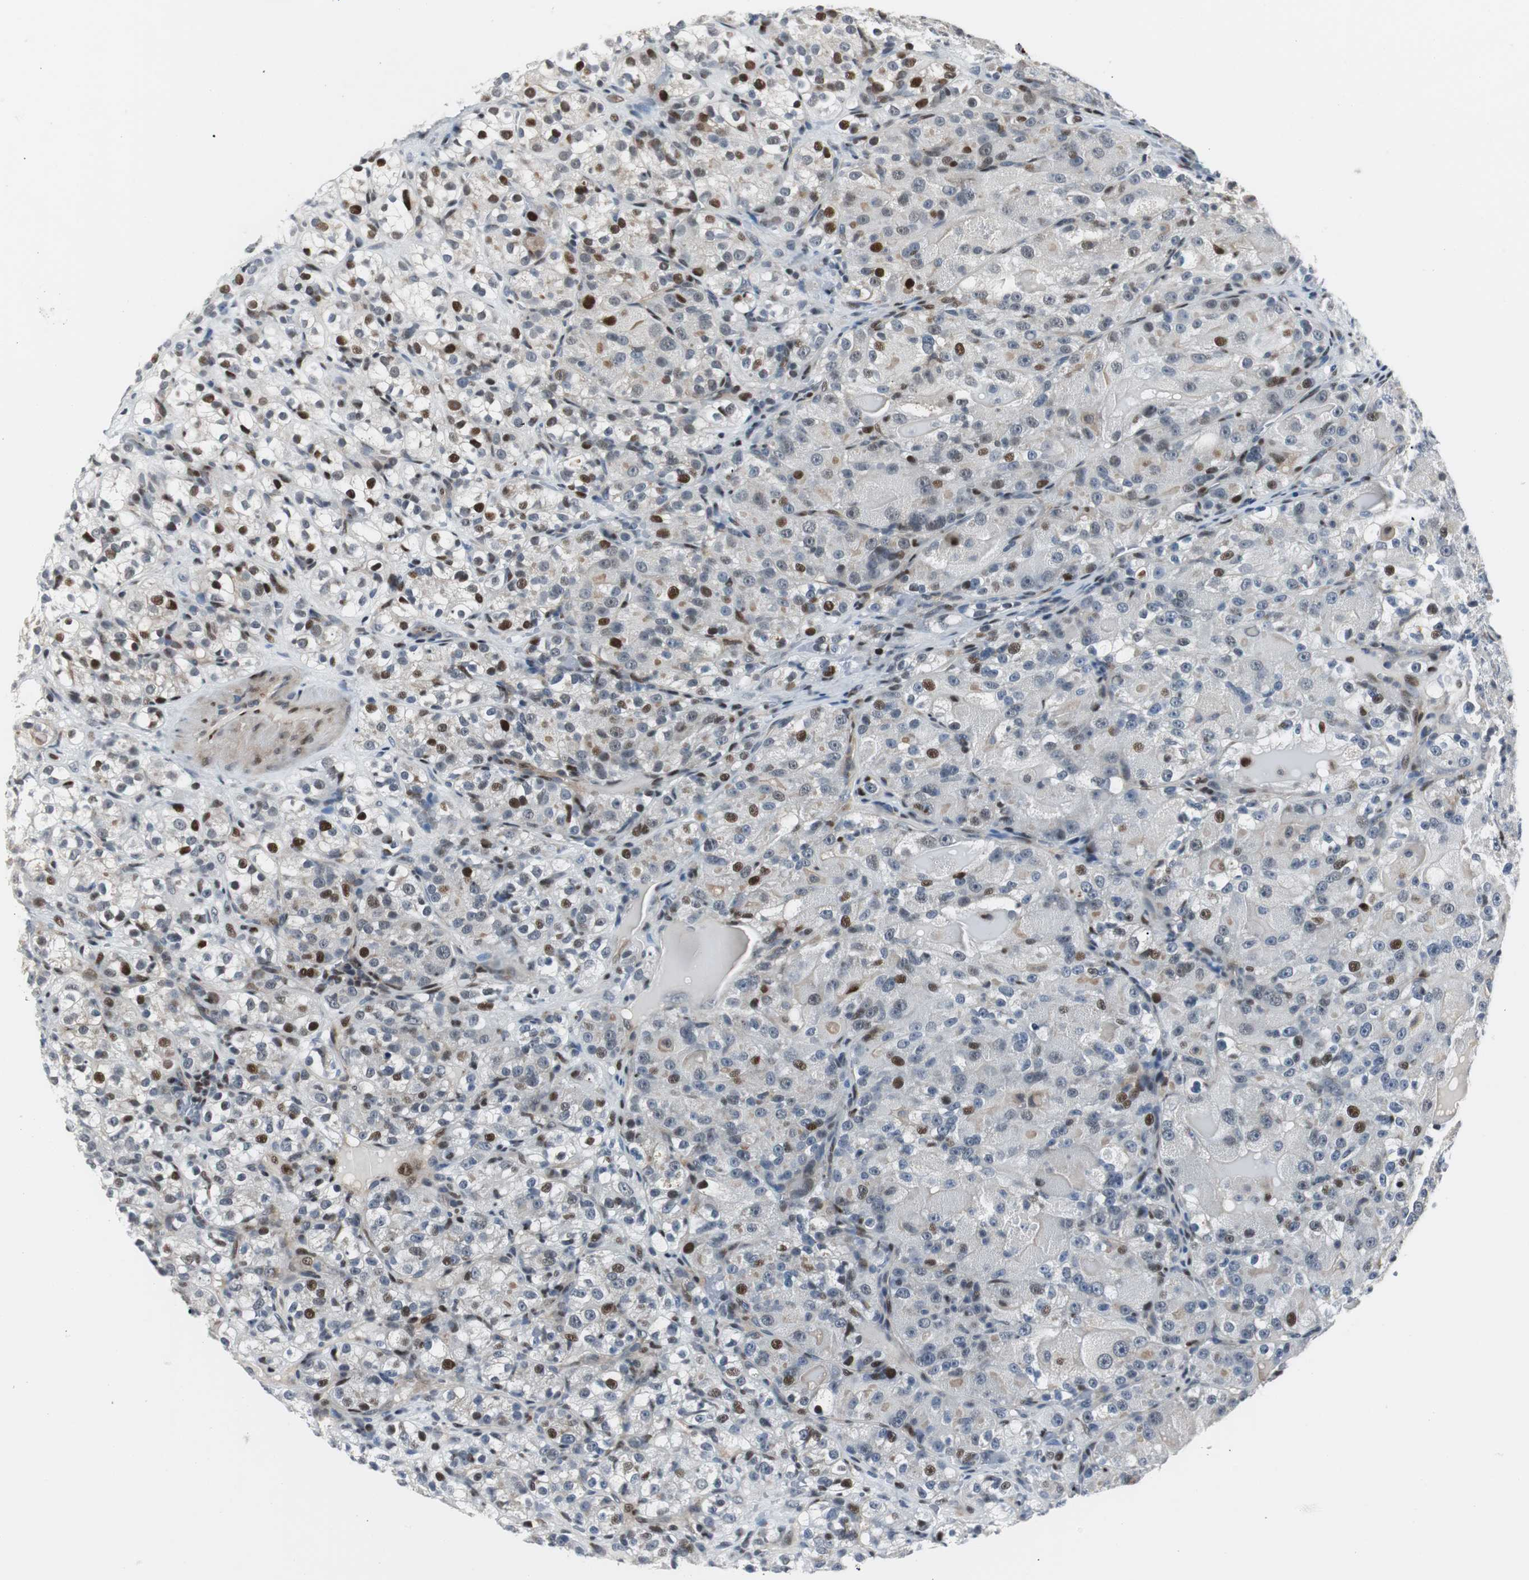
{"staining": {"intensity": "strong", "quantity": "<25%", "location": "nuclear"}, "tissue": "renal cancer", "cell_type": "Tumor cells", "image_type": "cancer", "snomed": [{"axis": "morphology", "description": "Normal tissue, NOS"}, {"axis": "morphology", "description": "Adenocarcinoma, NOS"}, {"axis": "topography", "description": "Kidney"}], "caption": "DAB (3,3'-diaminobenzidine) immunohistochemical staining of renal cancer displays strong nuclear protein positivity in about <25% of tumor cells.", "gene": "RAD1", "patient": {"sex": "male", "age": 61}}